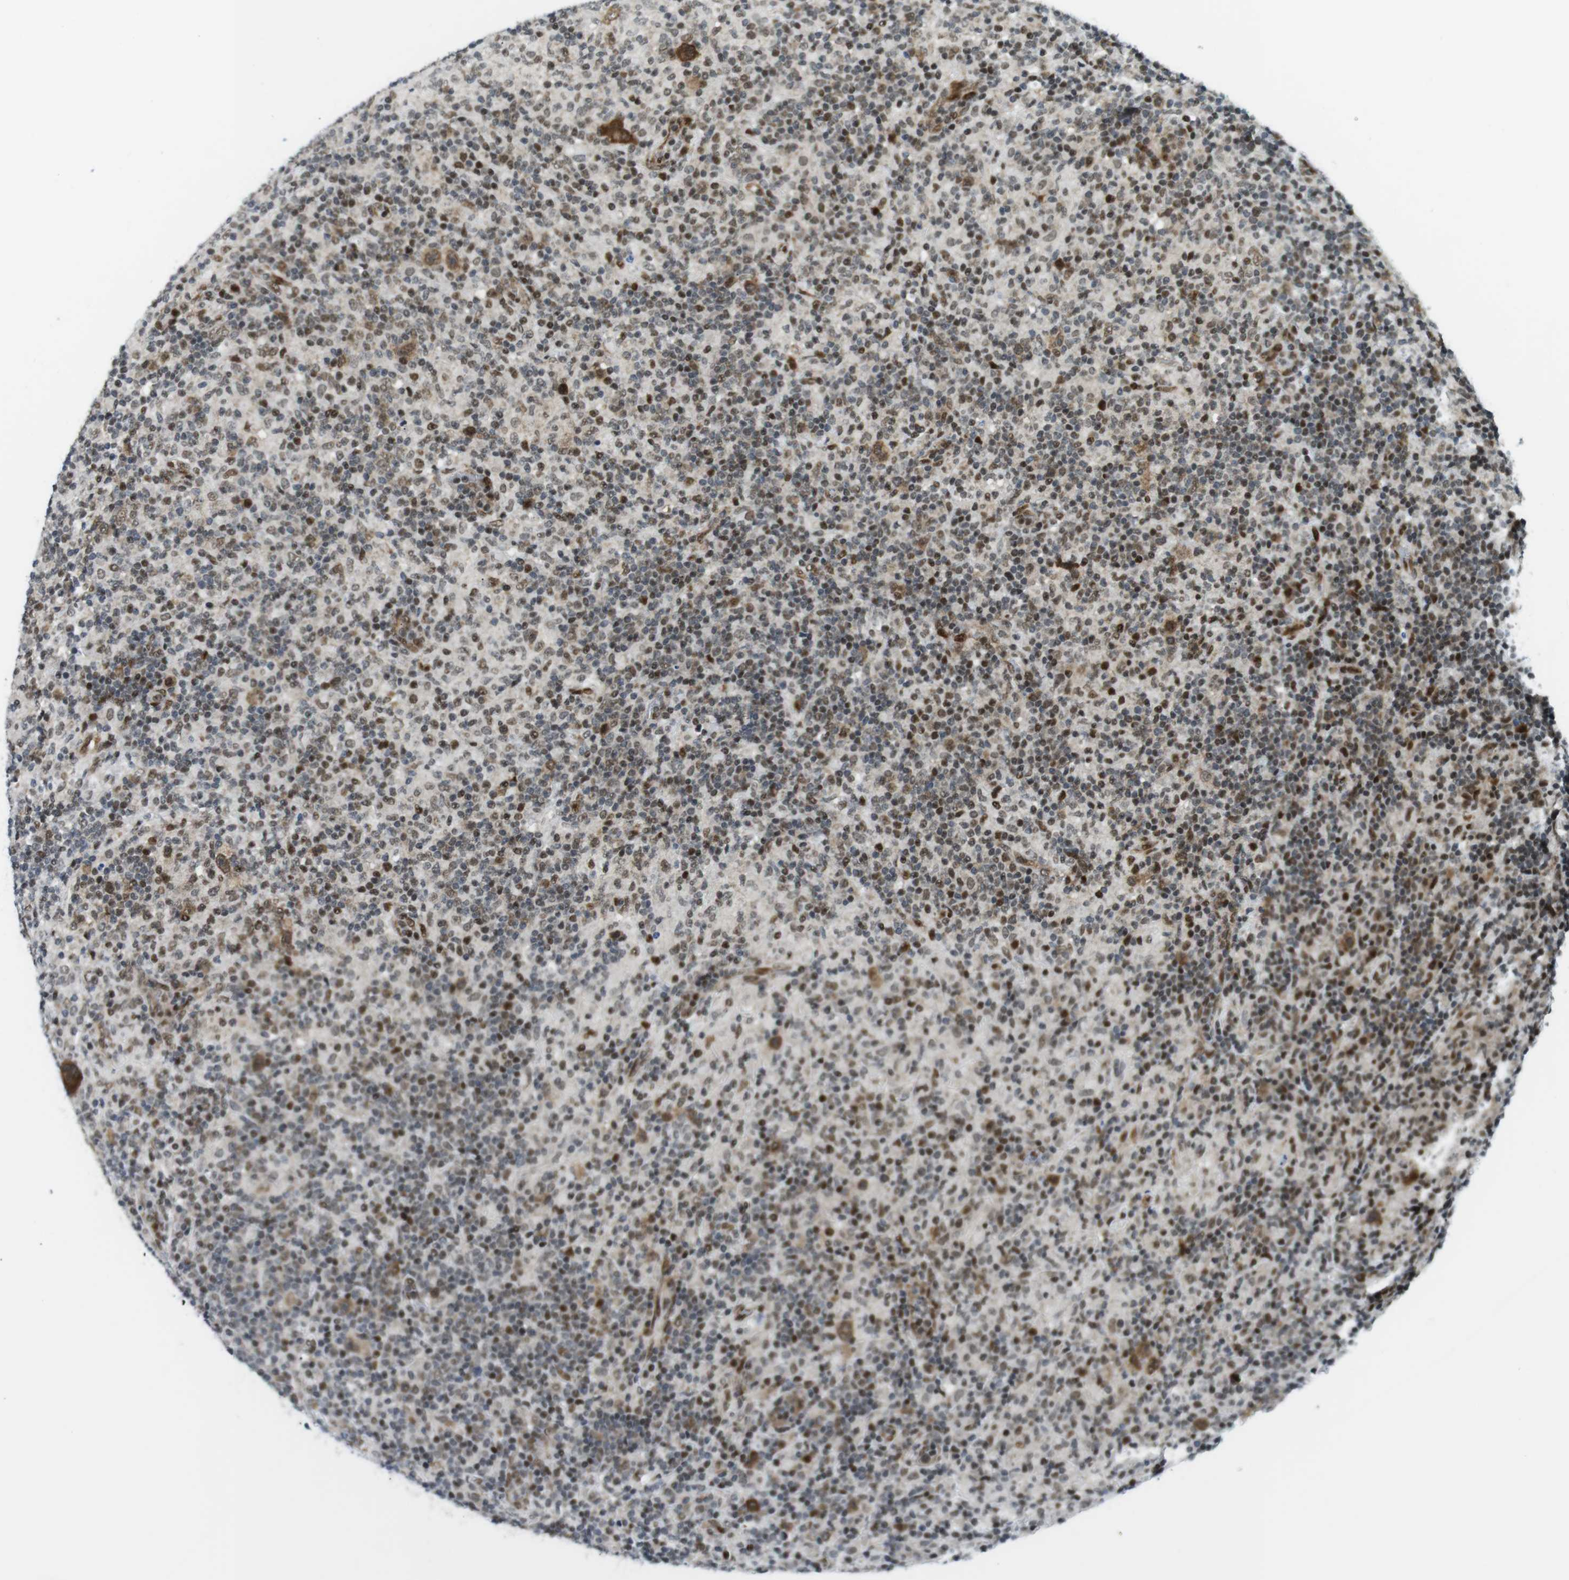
{"staining": {"intensity": "moderate", "quantity": ">75%", "location": "cytoplasmic/membranous,nuclear"}, "tissue": "lymphoma", "cell_type": "Tumor cells", "image_type": "cancer", "snomed": [{"axis": "morphology", "description": "Hodgkin's disease, NOS"}, {"axis": "topography", "description": "Lymph node"}], "caption": "Lymphoma tissue demonstrates moderate cytoplasmic/membranous and nuclear expression in about >75% of tumor cells", "gene": "CDC27", "patient": {"sex": "male", "age": 70}}